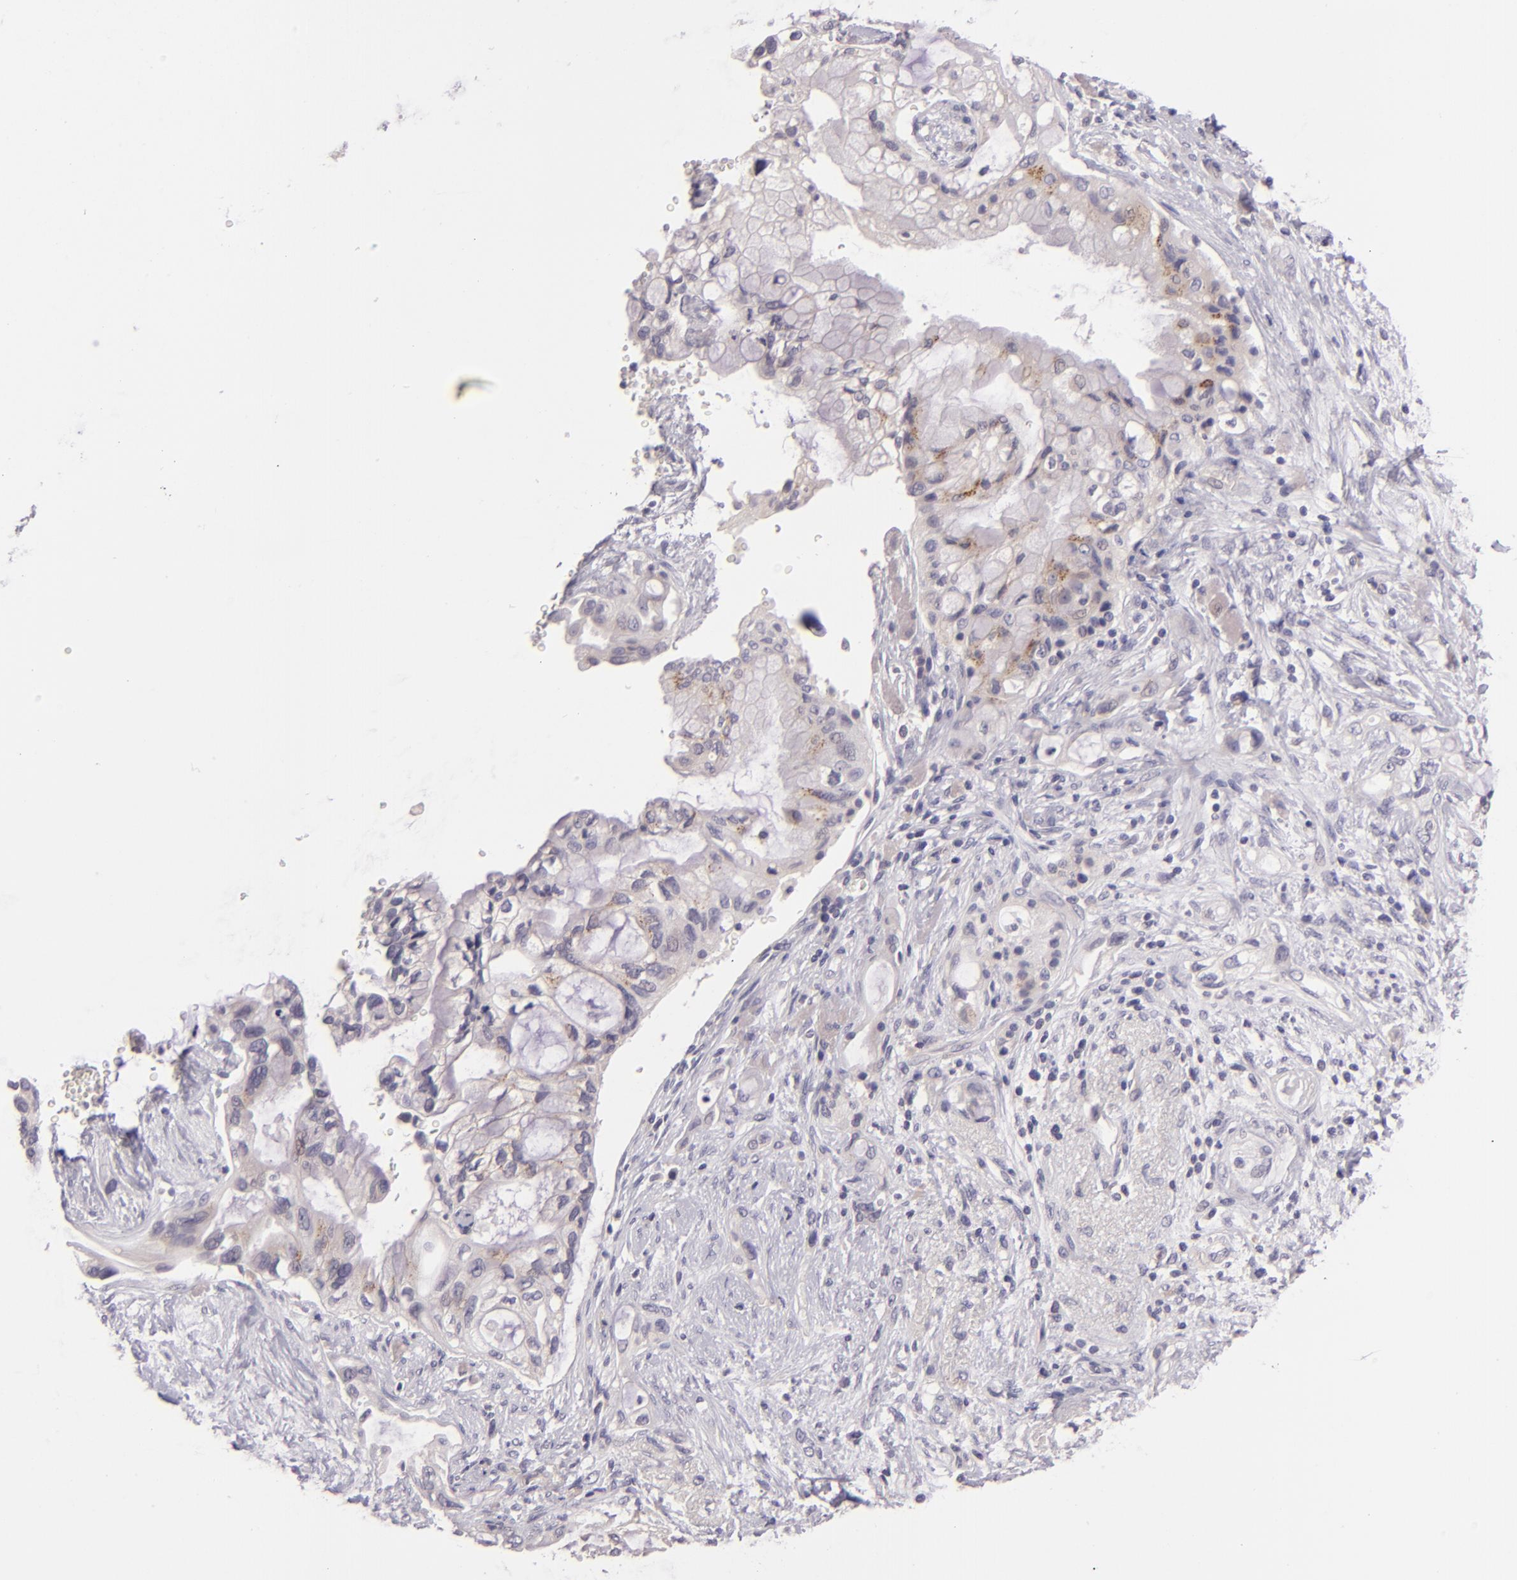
{"staining": {"intensity": "moderate", "quantity": "<25%", "location": "cytoplasmic/membranous"}, "tissue": "pancreatic cancer", "cell_type": "Tumor cells", "image_type": "cancer", "snomed": [{"axis": "morphology", "description": "Adenocarcinoma, NOS"}, {"axis": "topography", "description": "Pancreas"}], "caption": "A brown stain highlights moderate cytoplasmic/membranous staining of a protein in adenocarcinoma (pancreatic) tumor cells. The staining is performed using DAB (3,3'-diaminobenzidine) brown chromogen to label protein expression. The nuclei are counter-stained blue using hematoxylin.", "gene": "EGFL6", "patient": {"sex": "female", "age": 70}}